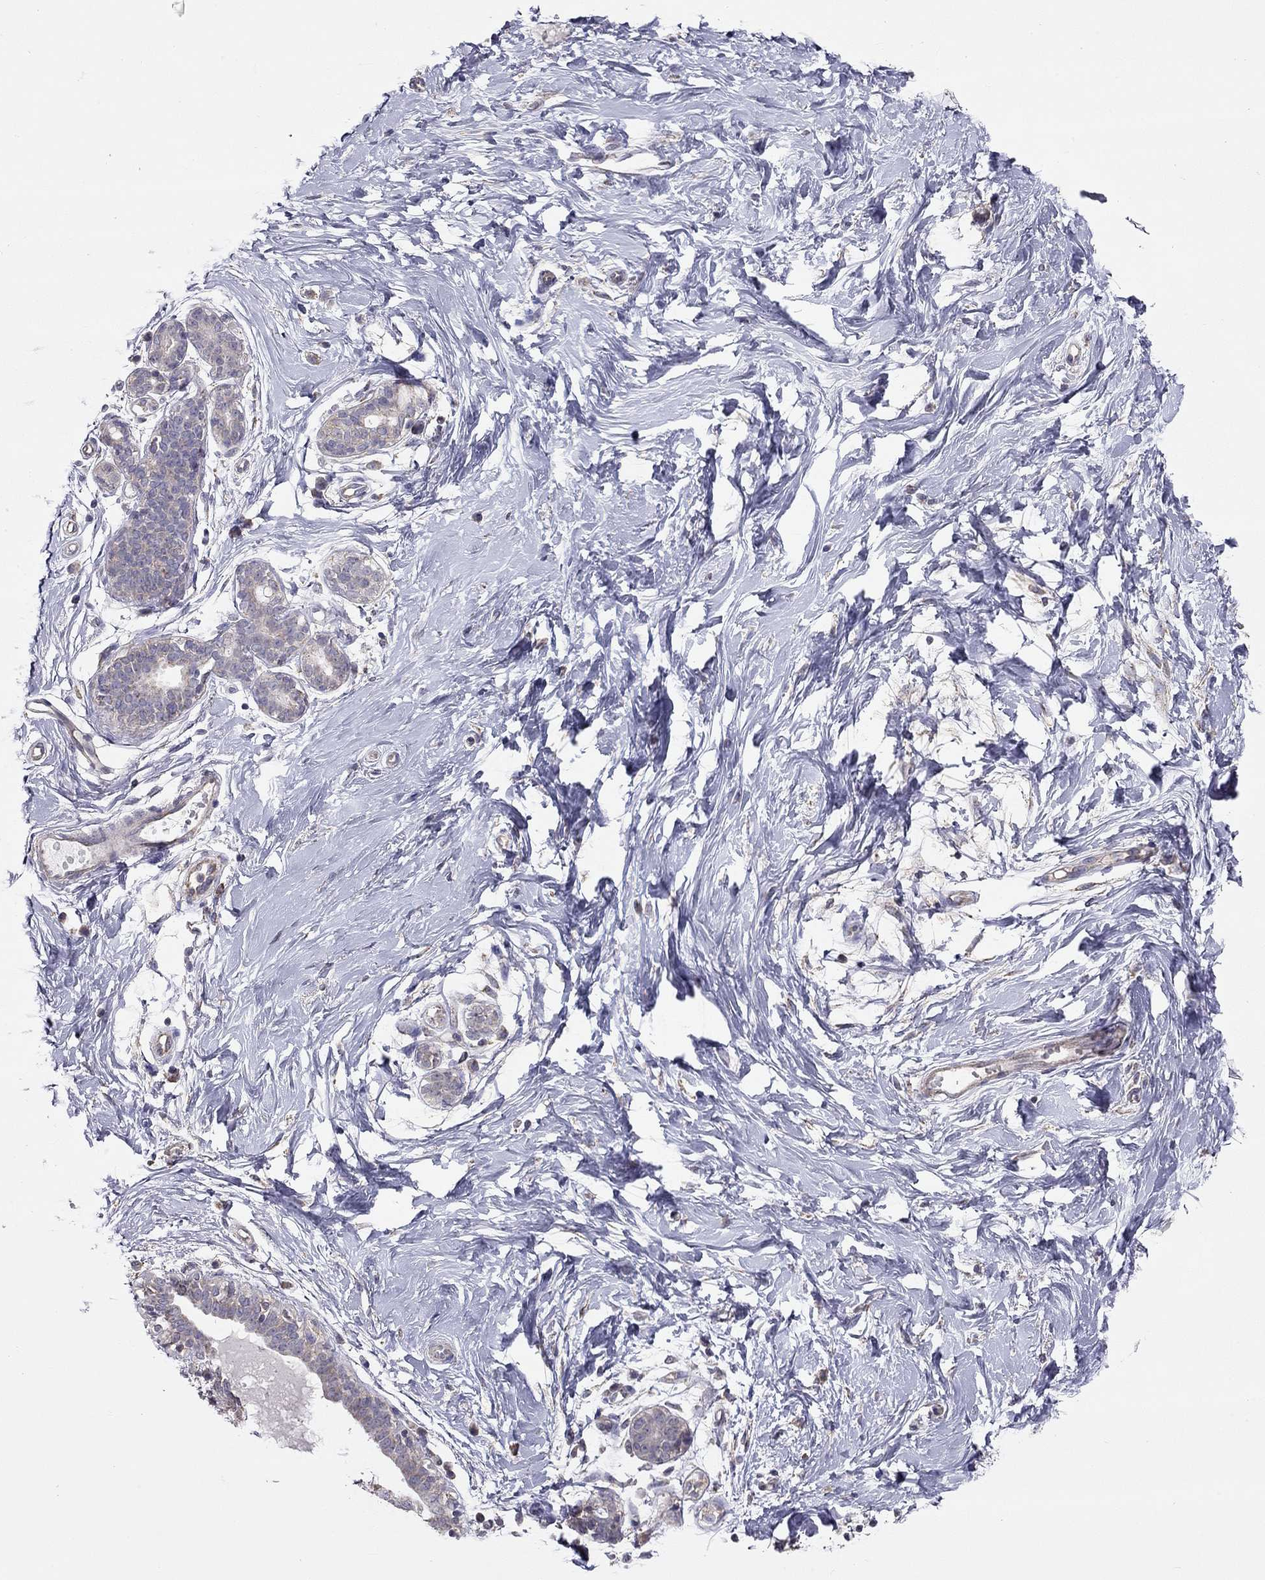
{"staining": {"intensity": "negative", "quantity": "none", "location": "none"}, "tissue": "breast", "cell_type": "Adipocytes", "image_type": "normal", "snomed": [{"axis": "morphology", "description": "Normal tissue, NOS"}, {"axis": "topography", "description": "Breast"}], "caption": "A high-resolution histopathology image shows IHC staining of benign breast, which exhibits no significant positivity in adipocytes. (DAB immunohistochemistry with hematoxylin counter stain).", "gene": "LRIT3", "patient": {"sex": "female", "age": 37}}